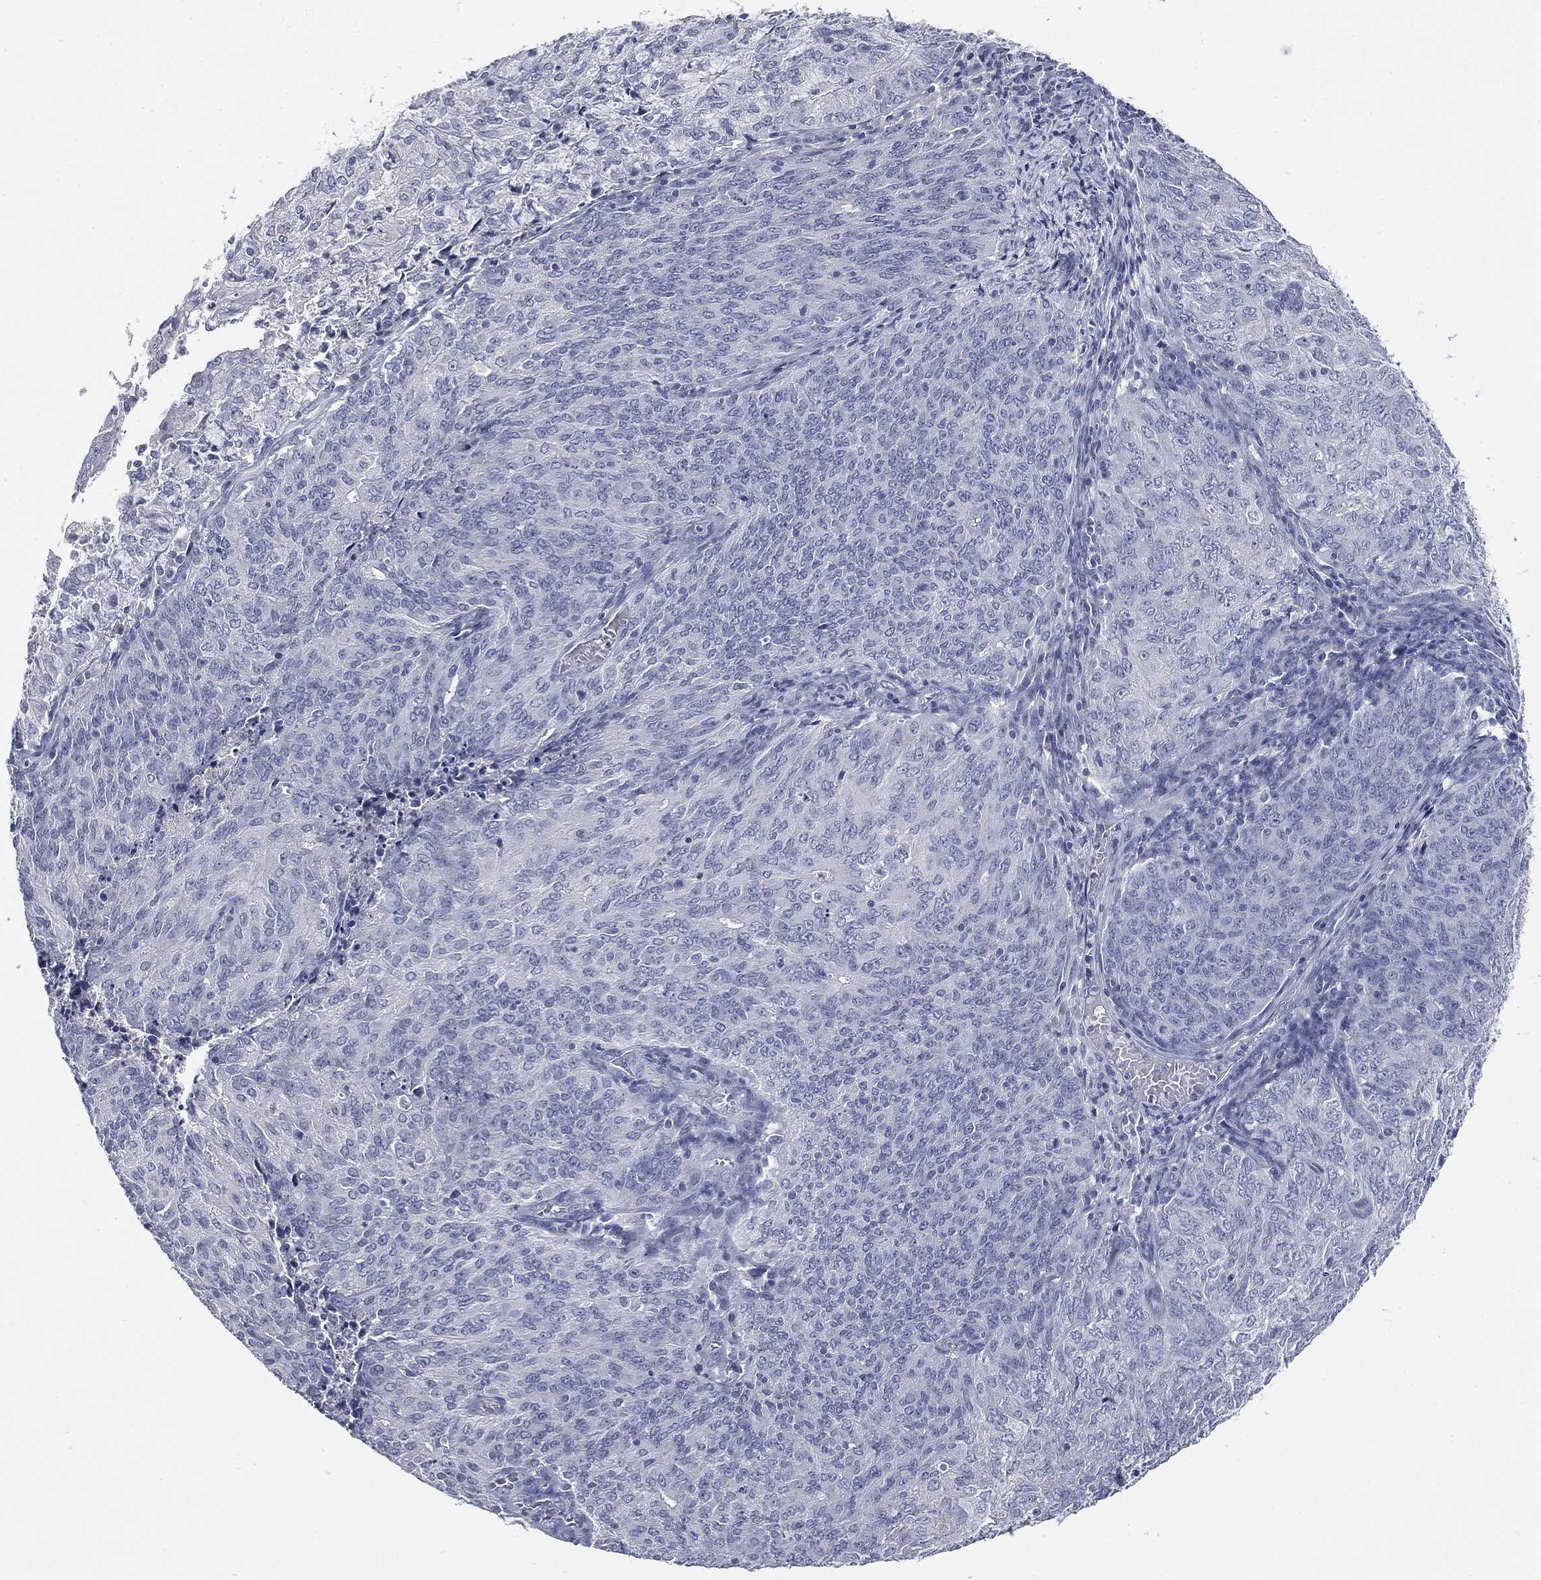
{"staining": {"intensity": "negative", "quantity": "none", "location": "none"}, "tissue": "endometrial cancer", "cell_type": "Tumor cells", "image_type": "cancer", "snomed": [{"axis": "morphology", "description": "Adenocarcinoma, NOS"}, {"axis": "topography", "description": "Endometrium"}], "caption": "IHC of endometrial cancer (adenocarcinoma) demonstrates no expression in tumor cells.", "gene": "CGB1", "patient": {"sex": "female", "age": 82}}